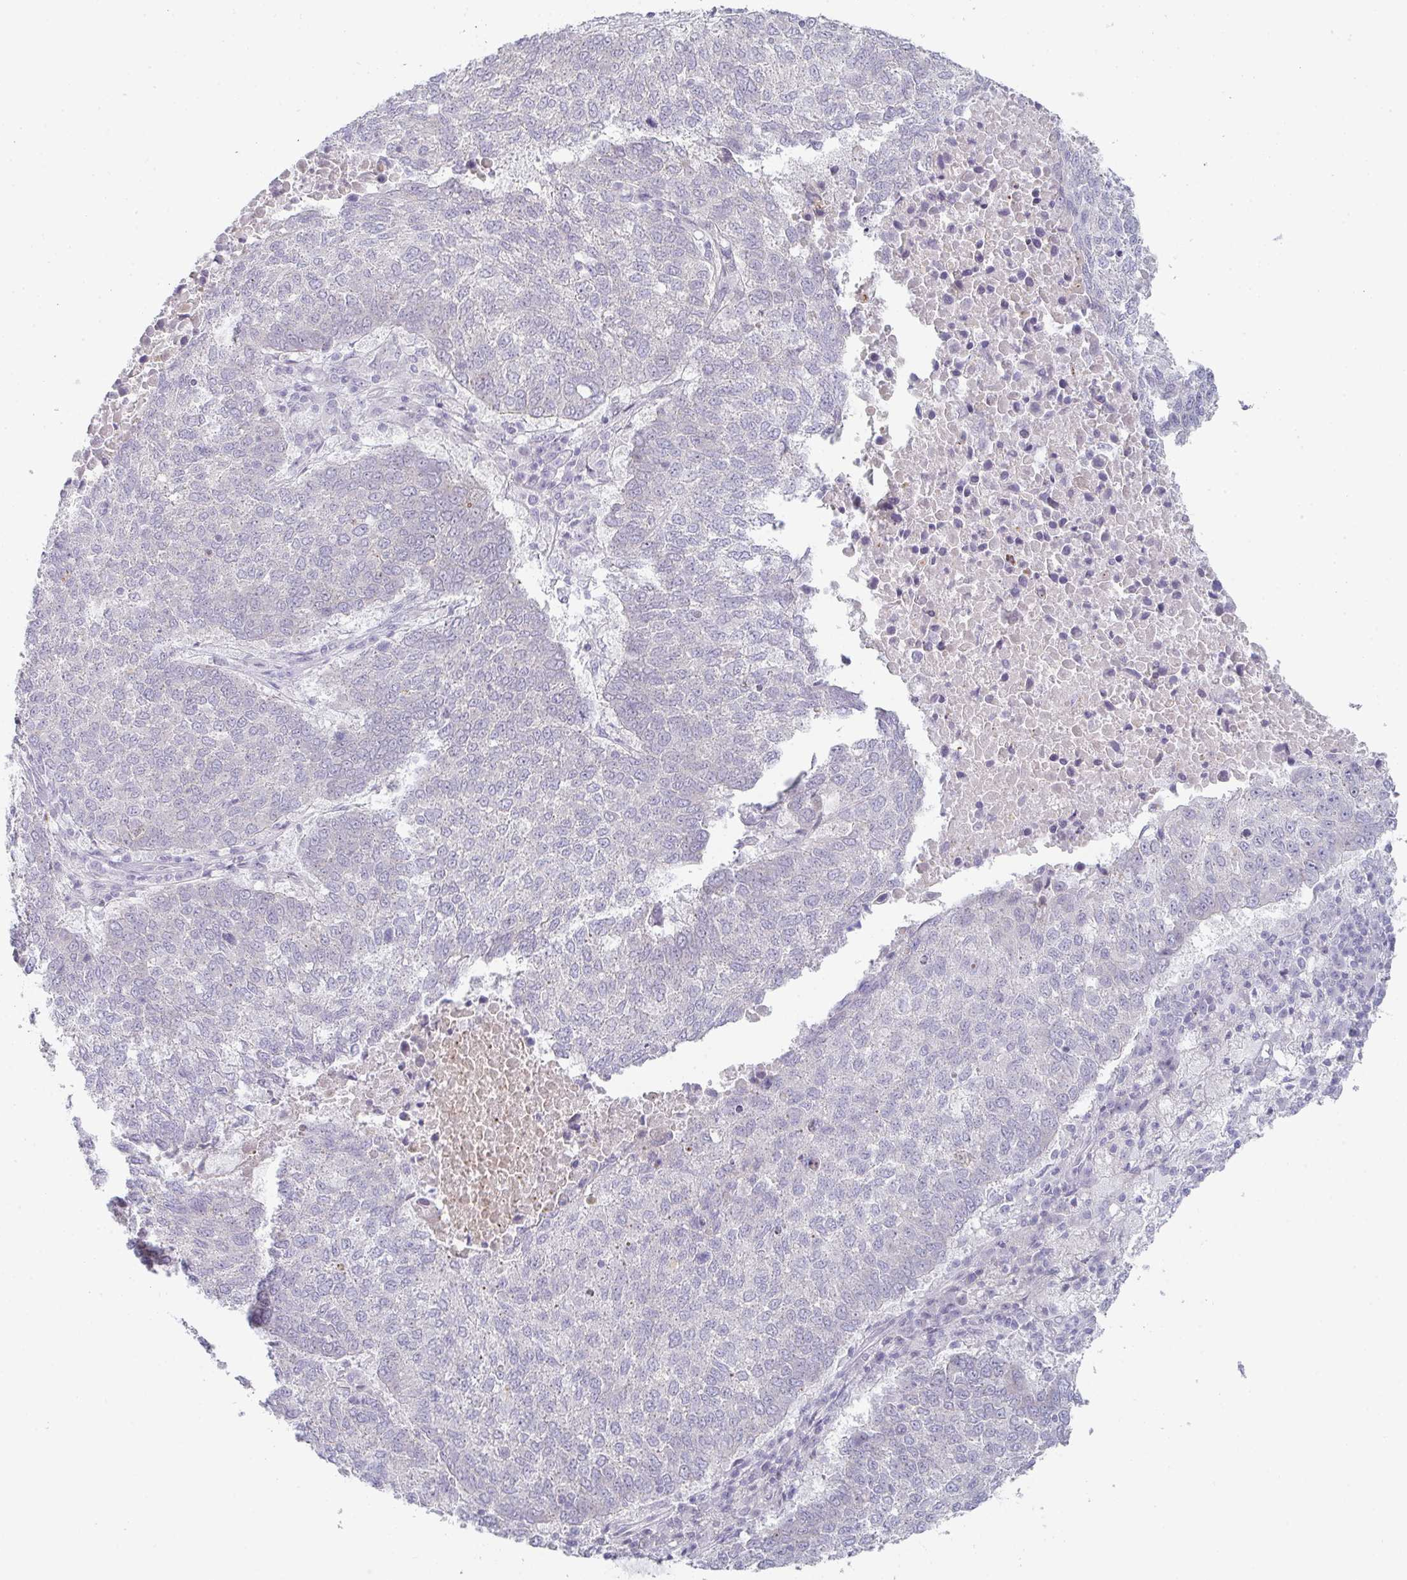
{"staining": {"intensity": "negative", "quantity": "none", "location": "none"}, "tissue": "lung cancer", "cell_type": "Tumor cells", "image_type": "cancer", "snomed": [{"axis": "morphology", "description": "Squamous cell carcinoma, NOS"}, {"axis": "topography", "description": "Lung"}], "caption": "The micrograph exhibits no significant positivity in tumor cells of lung squamous cell carcinoma. (DAB (3,3'-diaminobenzidine) immunohistochemistry (IHC), high magnification).", "gene": "POU2AF2", "patient": {"sex": "male", "age": 73}}